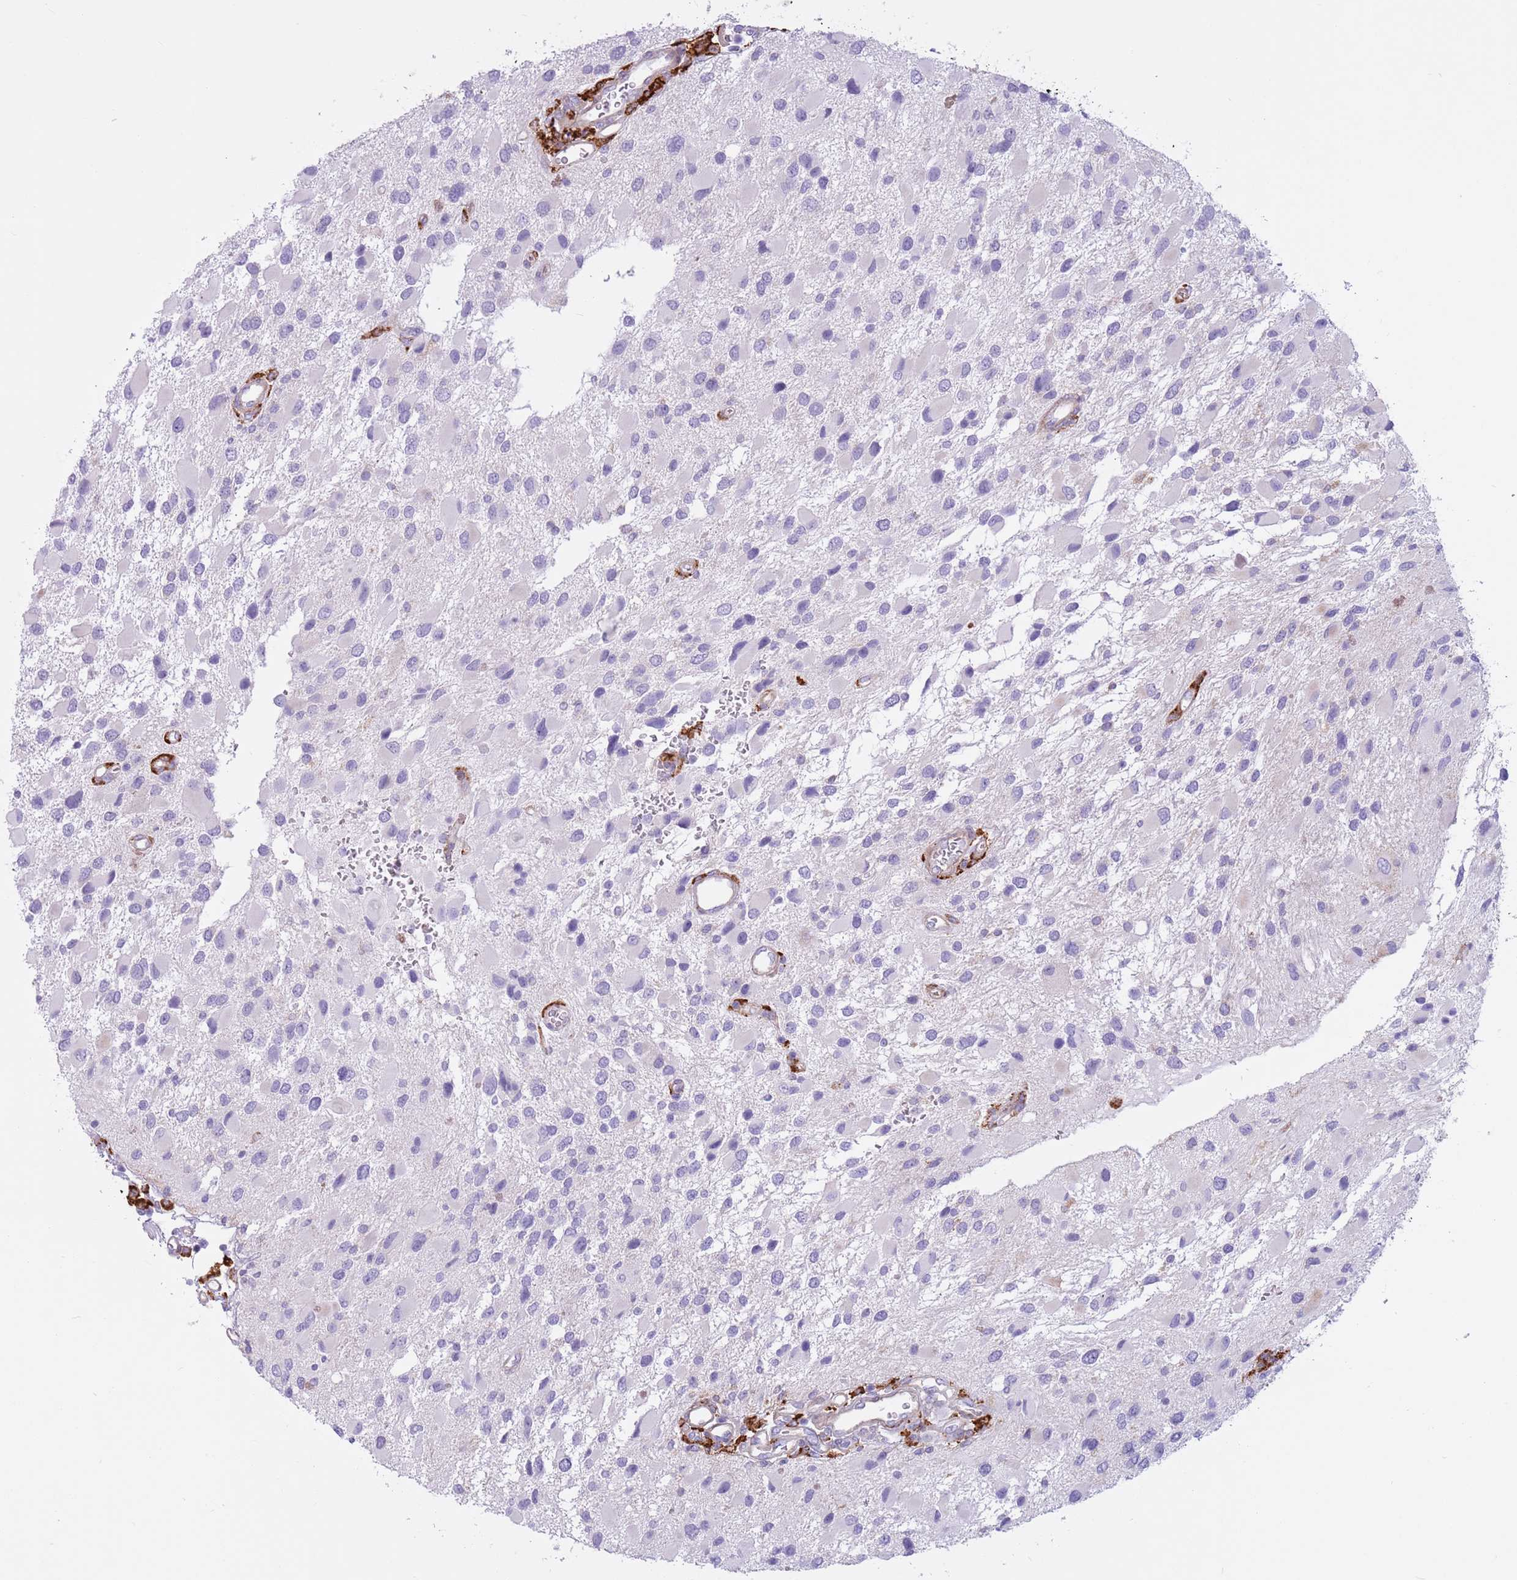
{"staining": {"intensity": "negative", "quantity": "none", "location": "none"}, "tissue": "glioma", "cell_type": "Tumor cells", "image_type": "cancer", "snomed": [{"axis": "morphology", "description": "Glioma, malignant, High grade"}, {"axis": "topography", "description": "Brain"}], "caption": "Tumor cells are negative for brown protein staining in glioma.", "gene": "SNX6", "patient": {"sex": "male", "age": 53}}